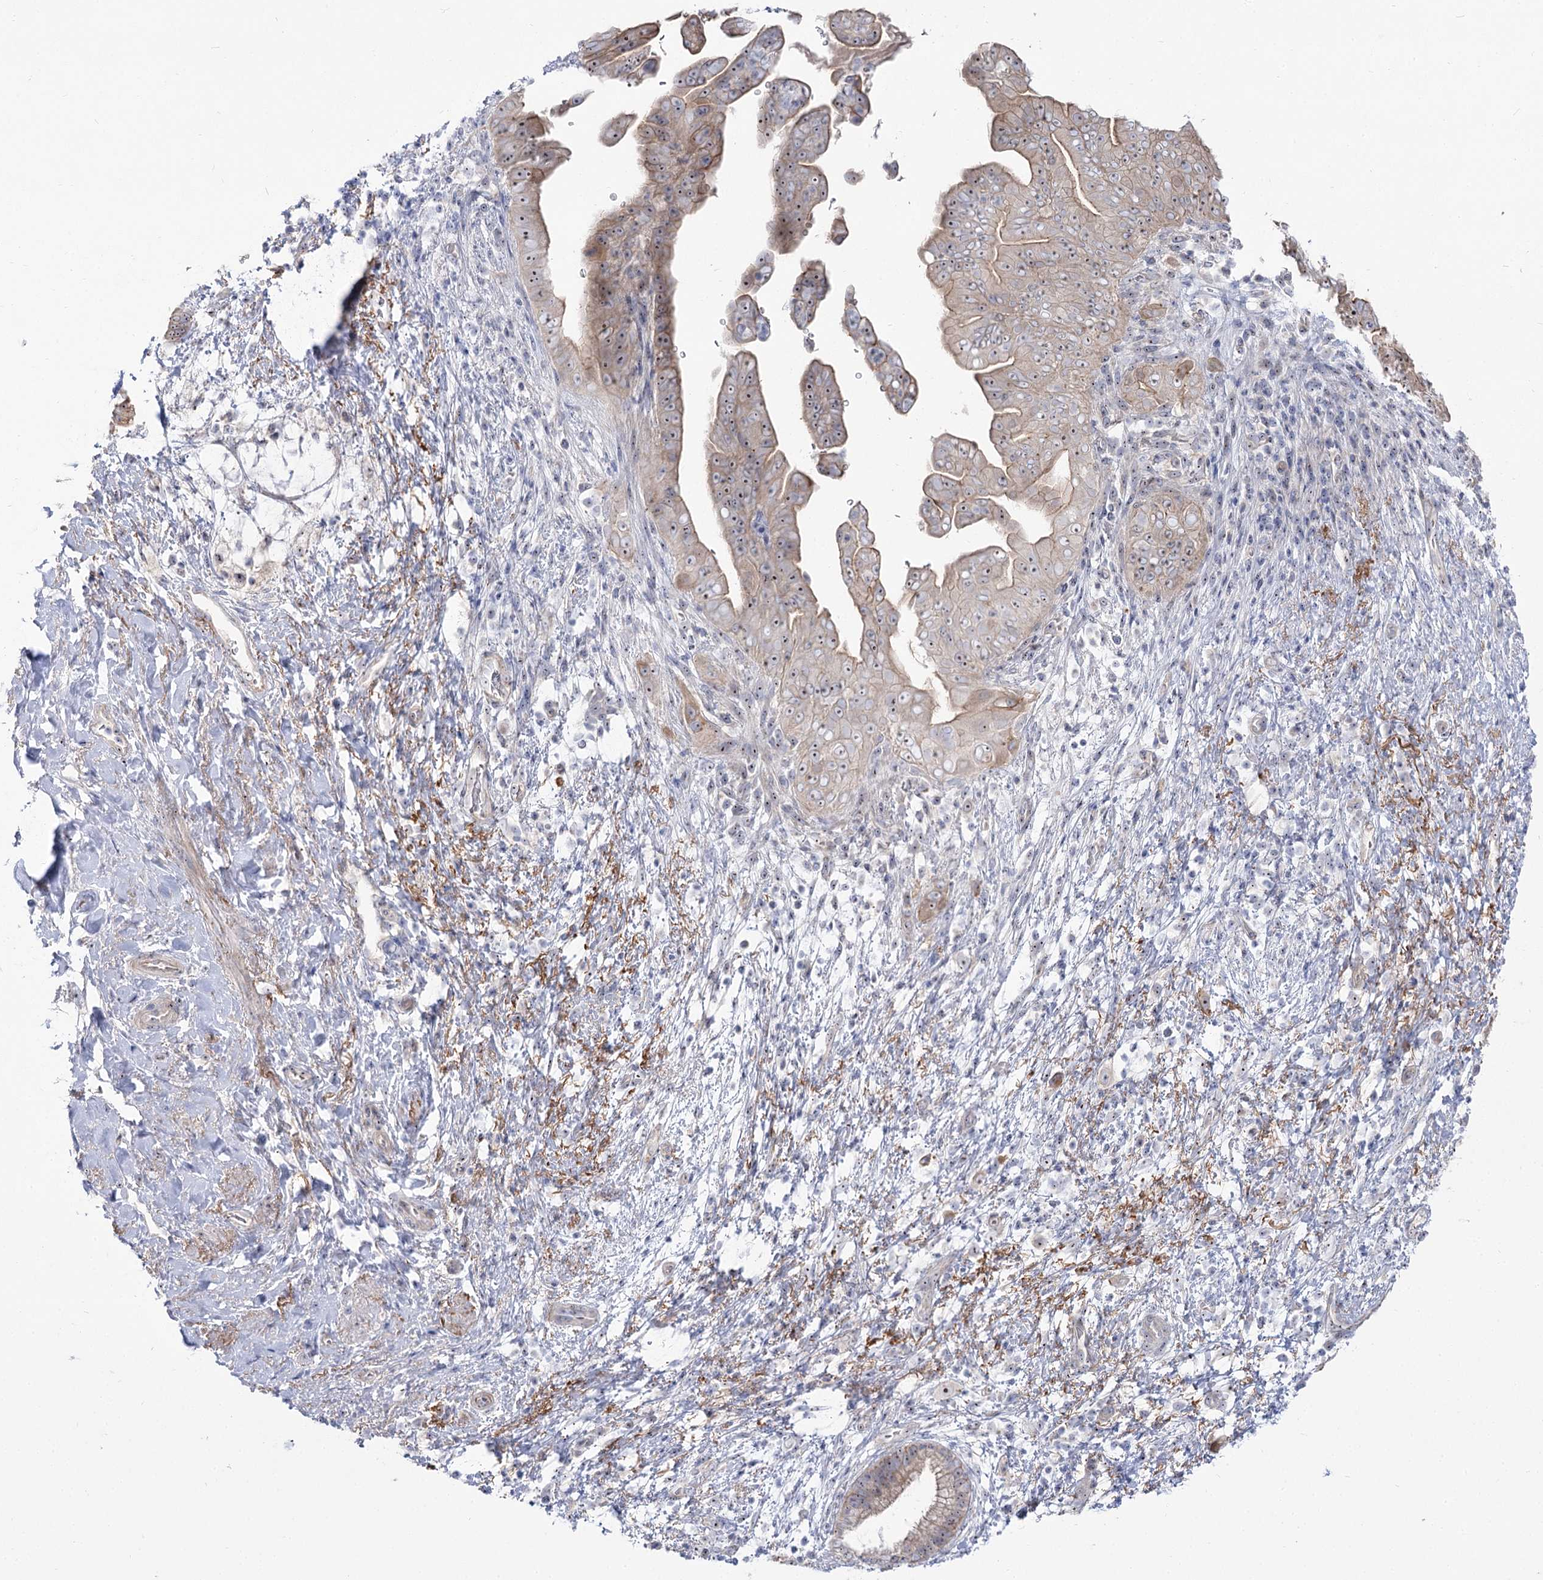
{"staining": {"intensity": "moderate", "quantity": ">75%", "location": "cytoplasmic/membranous,nuclear"}, "tissue": "pancreatic cancer", "cell_type": "Tumor cells", "image_type": "cancer", "snomed": [{"axis": "morphology", "description": "Adenocarcinoma, NOS"}, {"axis": "topography", "description": "Pancreas"}], "caption": "This is a histology image of IHC staining of pancreatic cancer (adenocarcinoma), which shows moderate positivity in the cytoplasmic/membranous and nuclear of tumor cells.", "gene": "SUOX", "patient": {"sex": "female", "age": 78}}